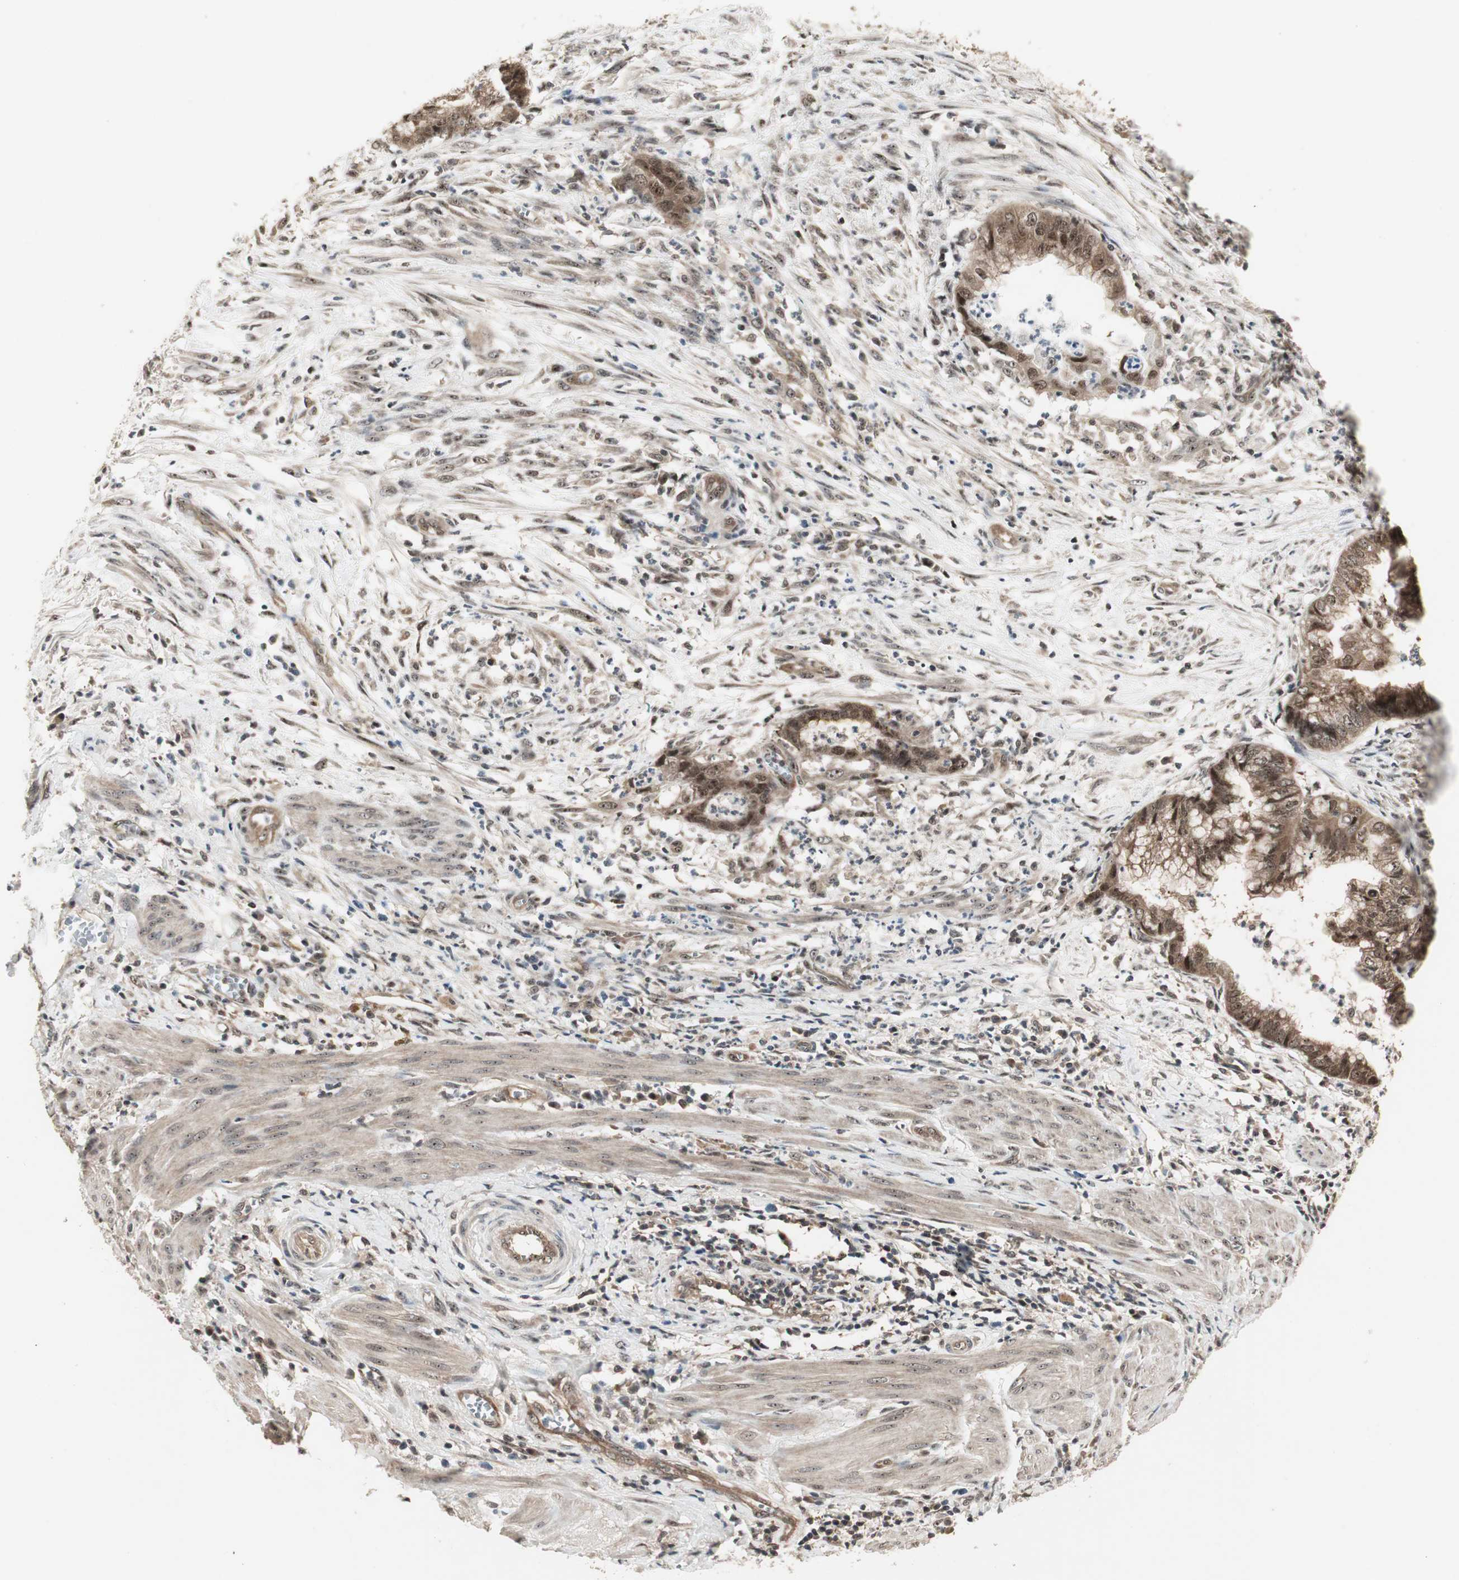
{"staining": {"intensity": "moderate", "quantity": ">75%", "location": "cytoplasmic/membranous,nuclear"}, "tissue": "endometrial cancer", "cell_type": "Tumor cells", "image_type": "cancer", "snomed": [{"axis": "morphology", "description": "Necrosis, NOS"}, {"axis": "morphology", "description": "Adenocarcinoma, NOS"}, {"axis": "topography", "description": "Endometrium"}], "caption": "Protein staining of endometrial cancer (adenocarcinoma) tissue reveals moderate cytoplasmic/membranous and nuclear staining in approximately >75% of tumor cells.", "gene": "CSNK2B", "patient": {"sex": "female", "age": 79}}